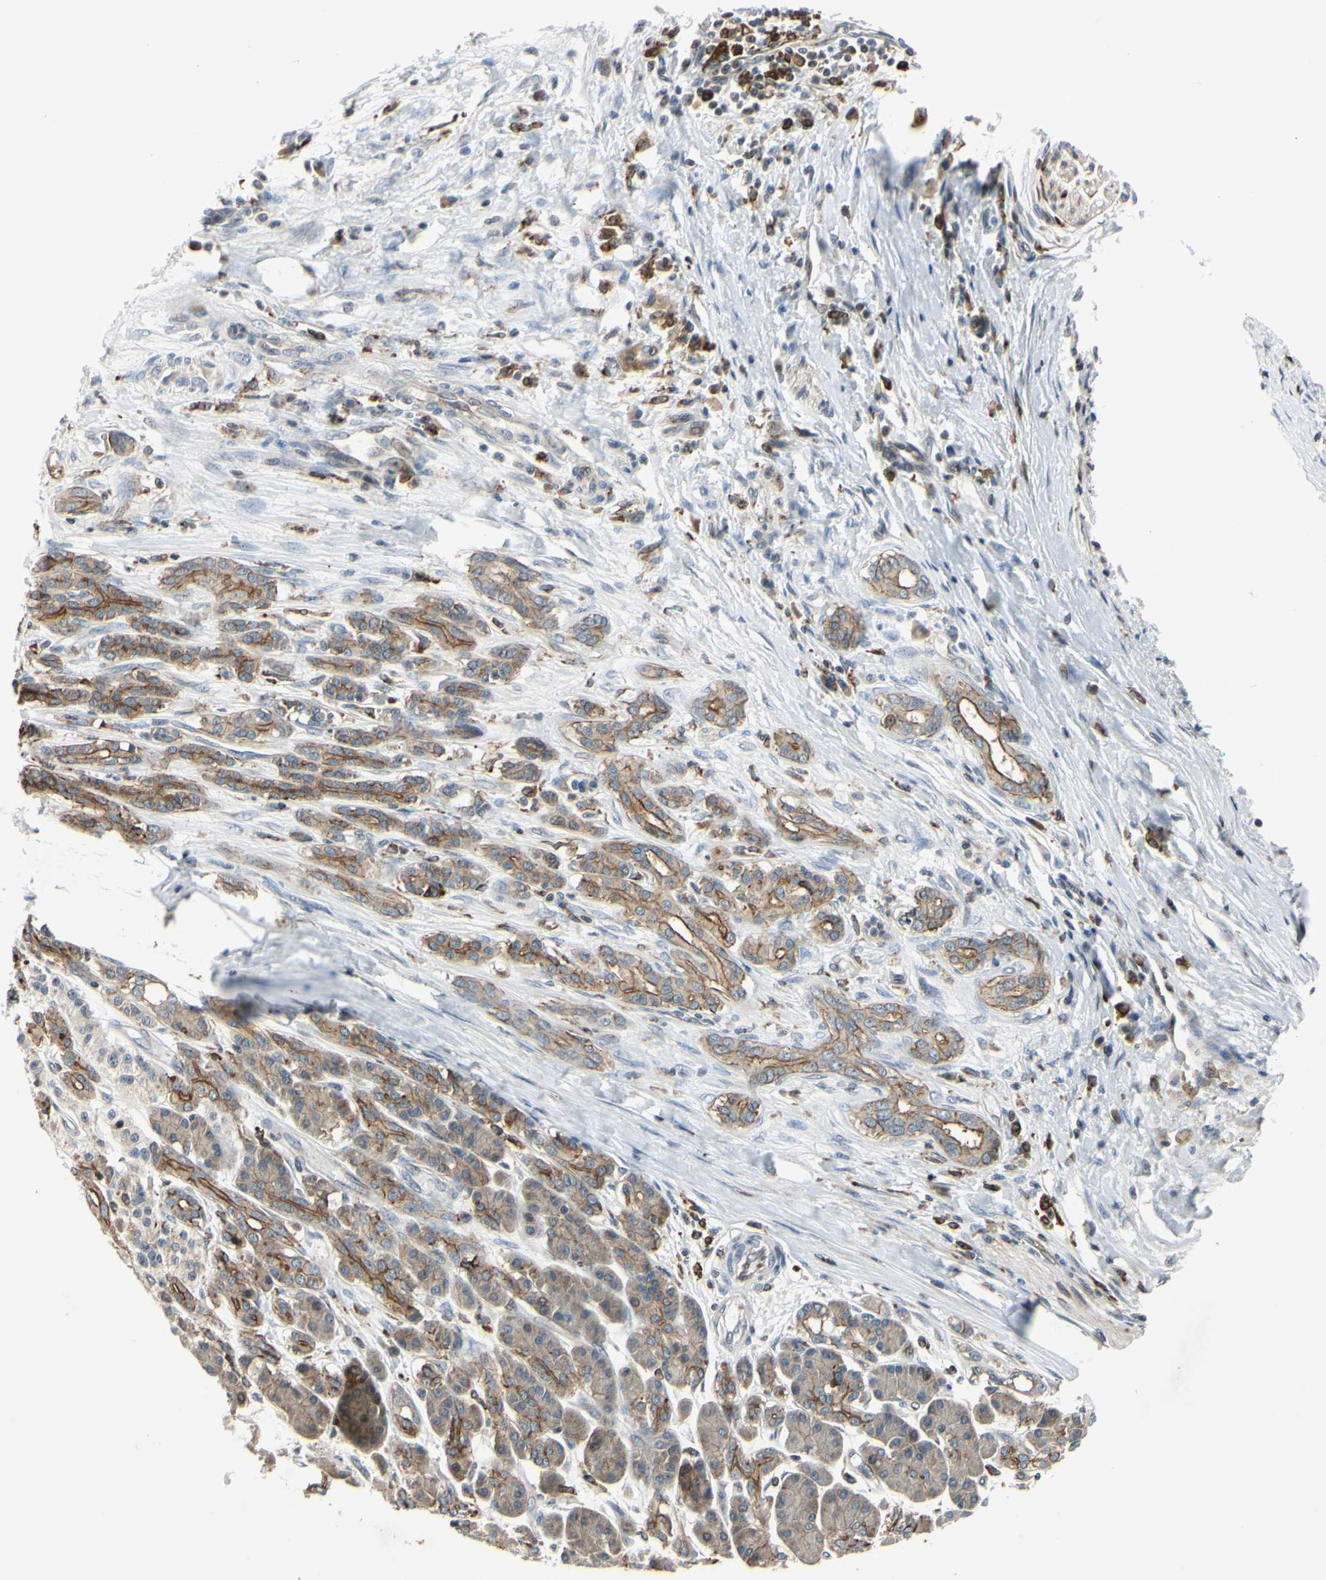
{"staining": {"intensity": "weak", "quantity": "25%-75%", "location": "cytoplasmic/membranous"}, "tissue": "pancreatic cancer", "cell_type": "Tumor cells", "image_type": "cancer", "snomed": [{"axis": "morphology", "description": "Adenocarcinoma, NOS"}, {"axis": "topography", "description": "Pancreas"}], "caption": "High-power microscopy captured an immunohistochemistry photomicrograph of pancreatic adenocarcinoma, revealing weak cytoplasmic/membranous positivity in about 25%-75% of tumor cells.", "gene": "PLXNA2", "patient": {"sex": "male", "age": 59}}